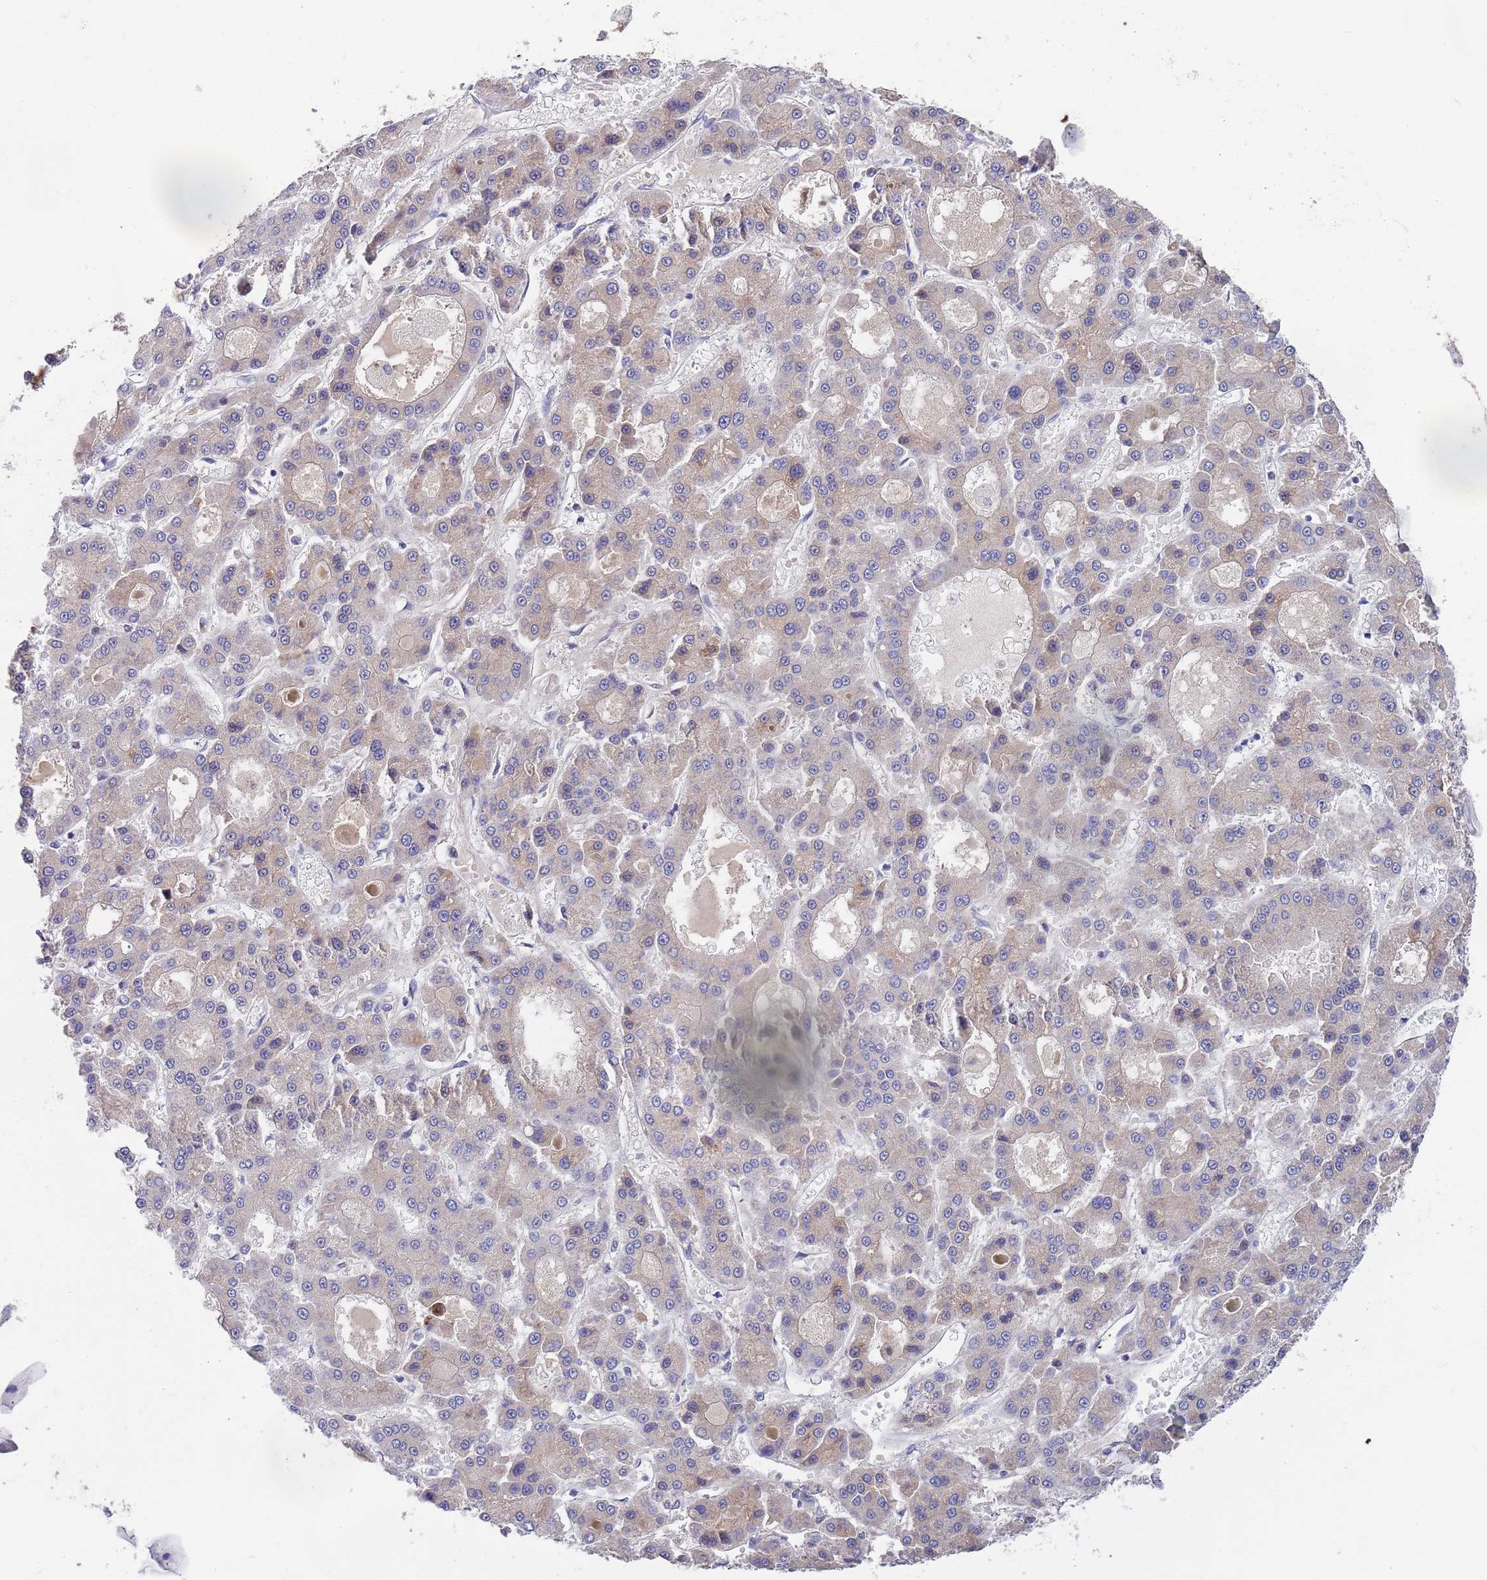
{"staining": {"intensity": "weak", "quantity": "25%-75%", "location": "cytoplasmic/membranous"}, "tissue": "liver cancer", "cell_type": "Tumor cells", "image_type": "cancer", "snomed": [{"axis": "morphology", "description": "Carcinoma, Hepatocellular, NOS"}, {"axis": "topography", "description": "Liver"}], "caption": "Protein expression by IHC demonstrates weak cytoplasmic/membranous expression in about 25%-75% of tumor cells in liver hepatocellular carcinoma. Nuclei are stained in blue.", "gene": "NLRP6", "patient": {"sex": "male", "age": 70}}